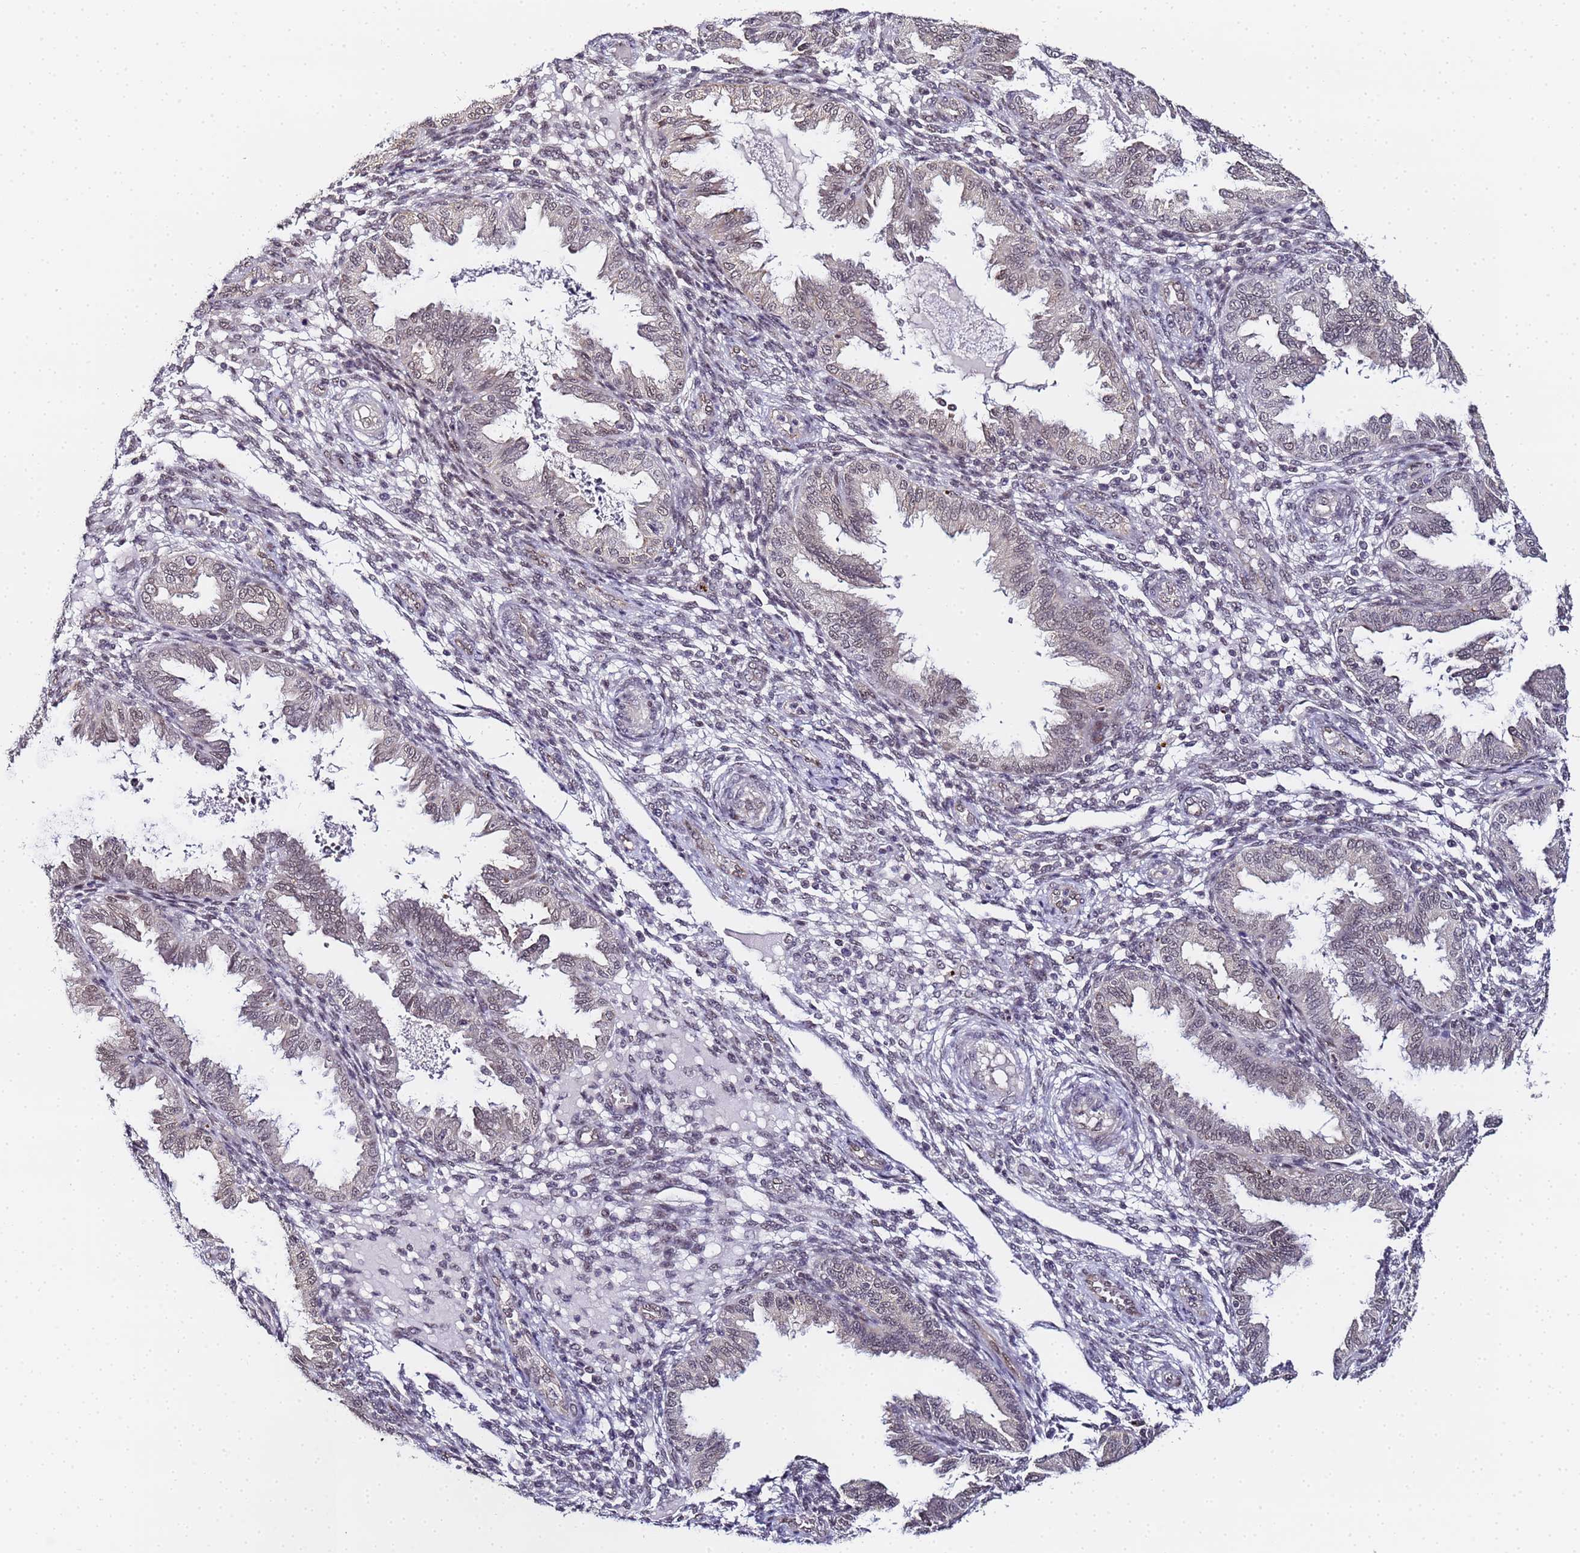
{"staining": {"intensity": "negative", "quantity": "none", "location": "none"}, "tissue": "endometrium", "cell_type": "Cells in endometrial stroma", "image_type": "normal", "snomed": [{"axis": "morphology", "description": "Normal tissue, NOS"}, {"axis": "topography", "description": "Endometrium"}], "caption": "The image demonstrates no staining of cells in endometrial stroma in normal endometrium. Nuclei are stained in blue.", "gene": "LSM3", "patient": {"sex": "female", "age": 33}}